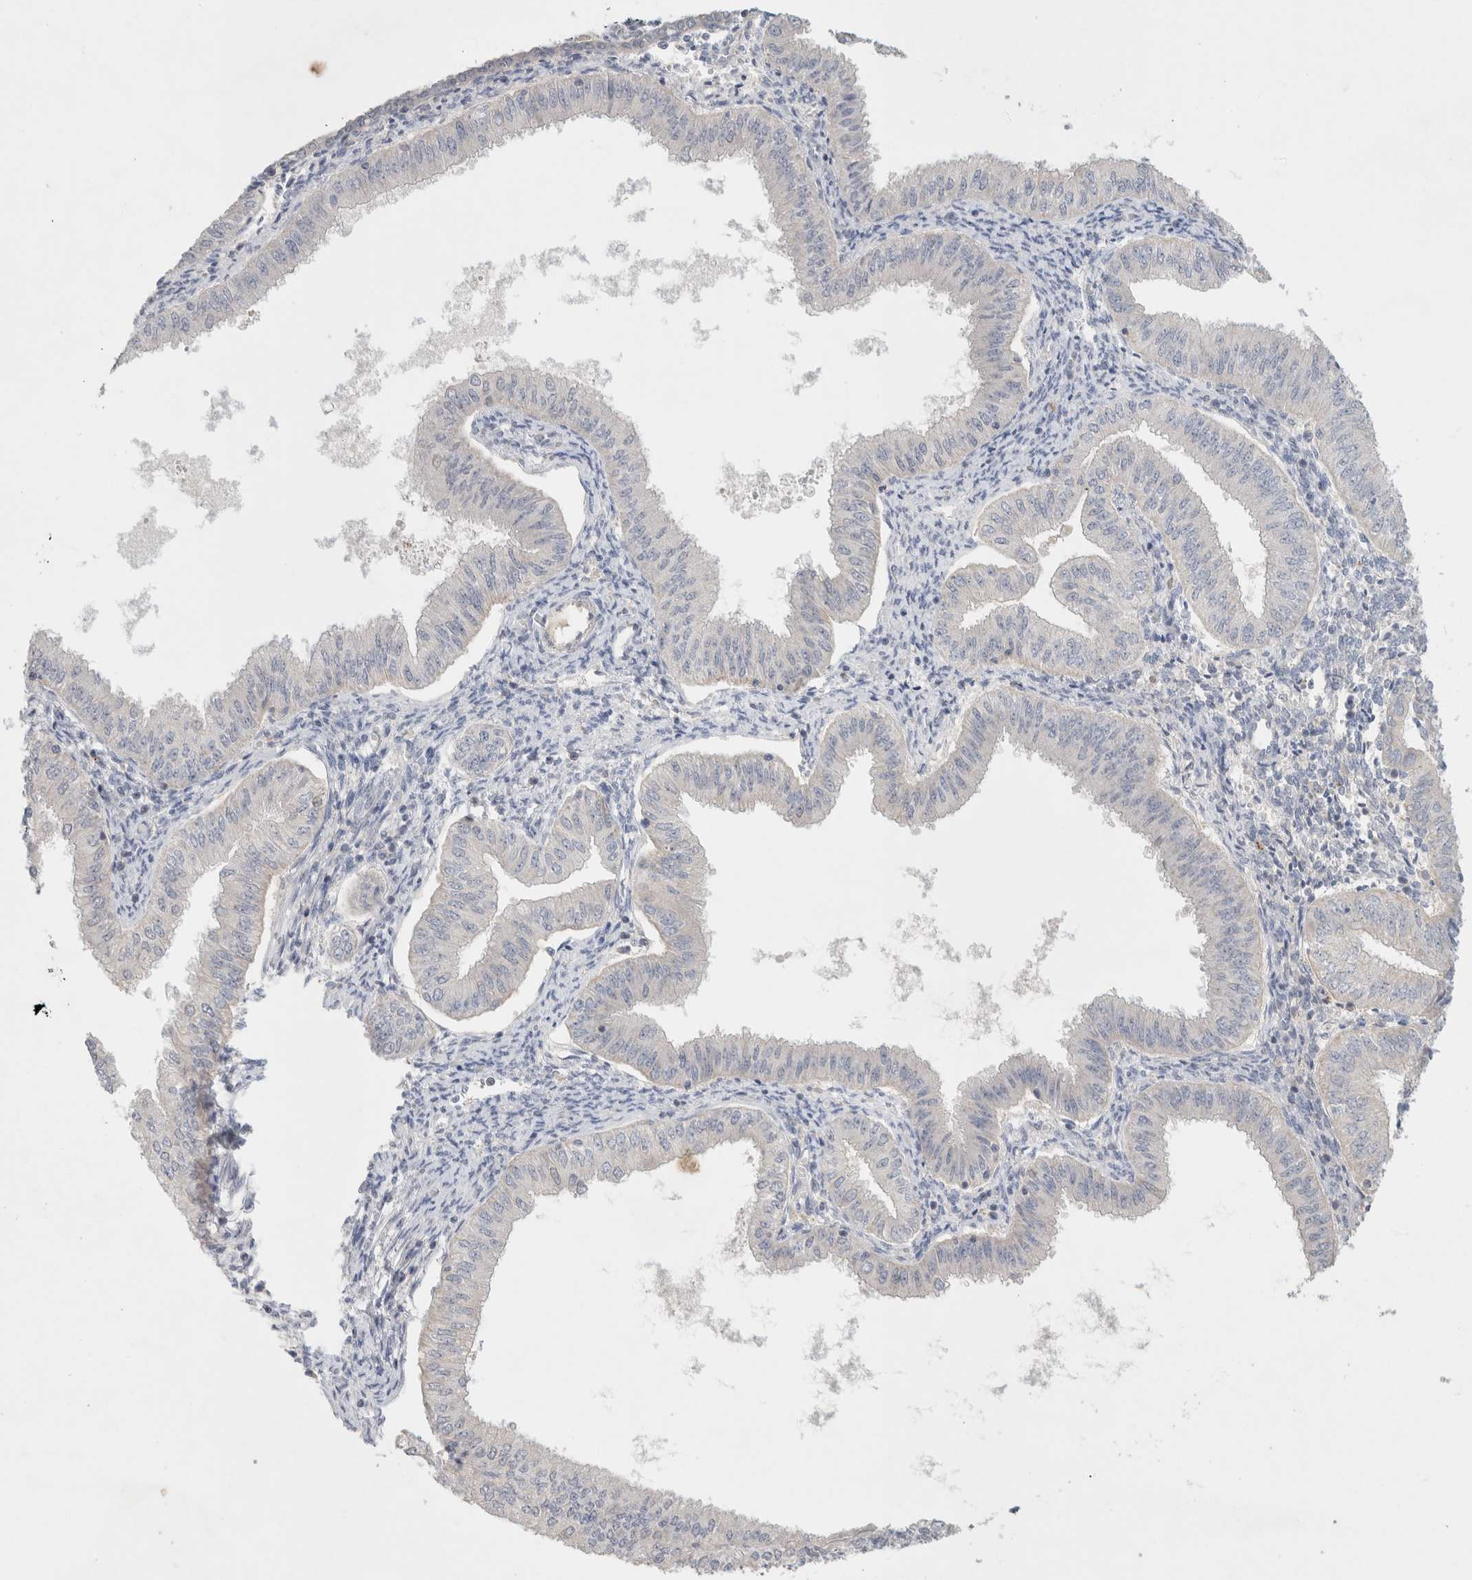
{"staining": {"intensity": "negative", "quantity": "none", "location": "none"}, "tissue": "endometrial cancer", "cell_type": "Tumor cells", "image_type": "cancer", "snomed": [{"axis": "morphology", "description": "Normal tissue, NOS"}, {"axis": "morphology", "description": "Adenocarcinoma, NOS"}, {"axis": "topography", "description": "Endometrium"}], "caption": "A high-resolution histopathology image shows IHC staining of endometrial adenocarcinoma, which exhibits no significant staining in tumor cells.", "gene": "MPP2", "patient": {"sex": "female", "age": 53}}